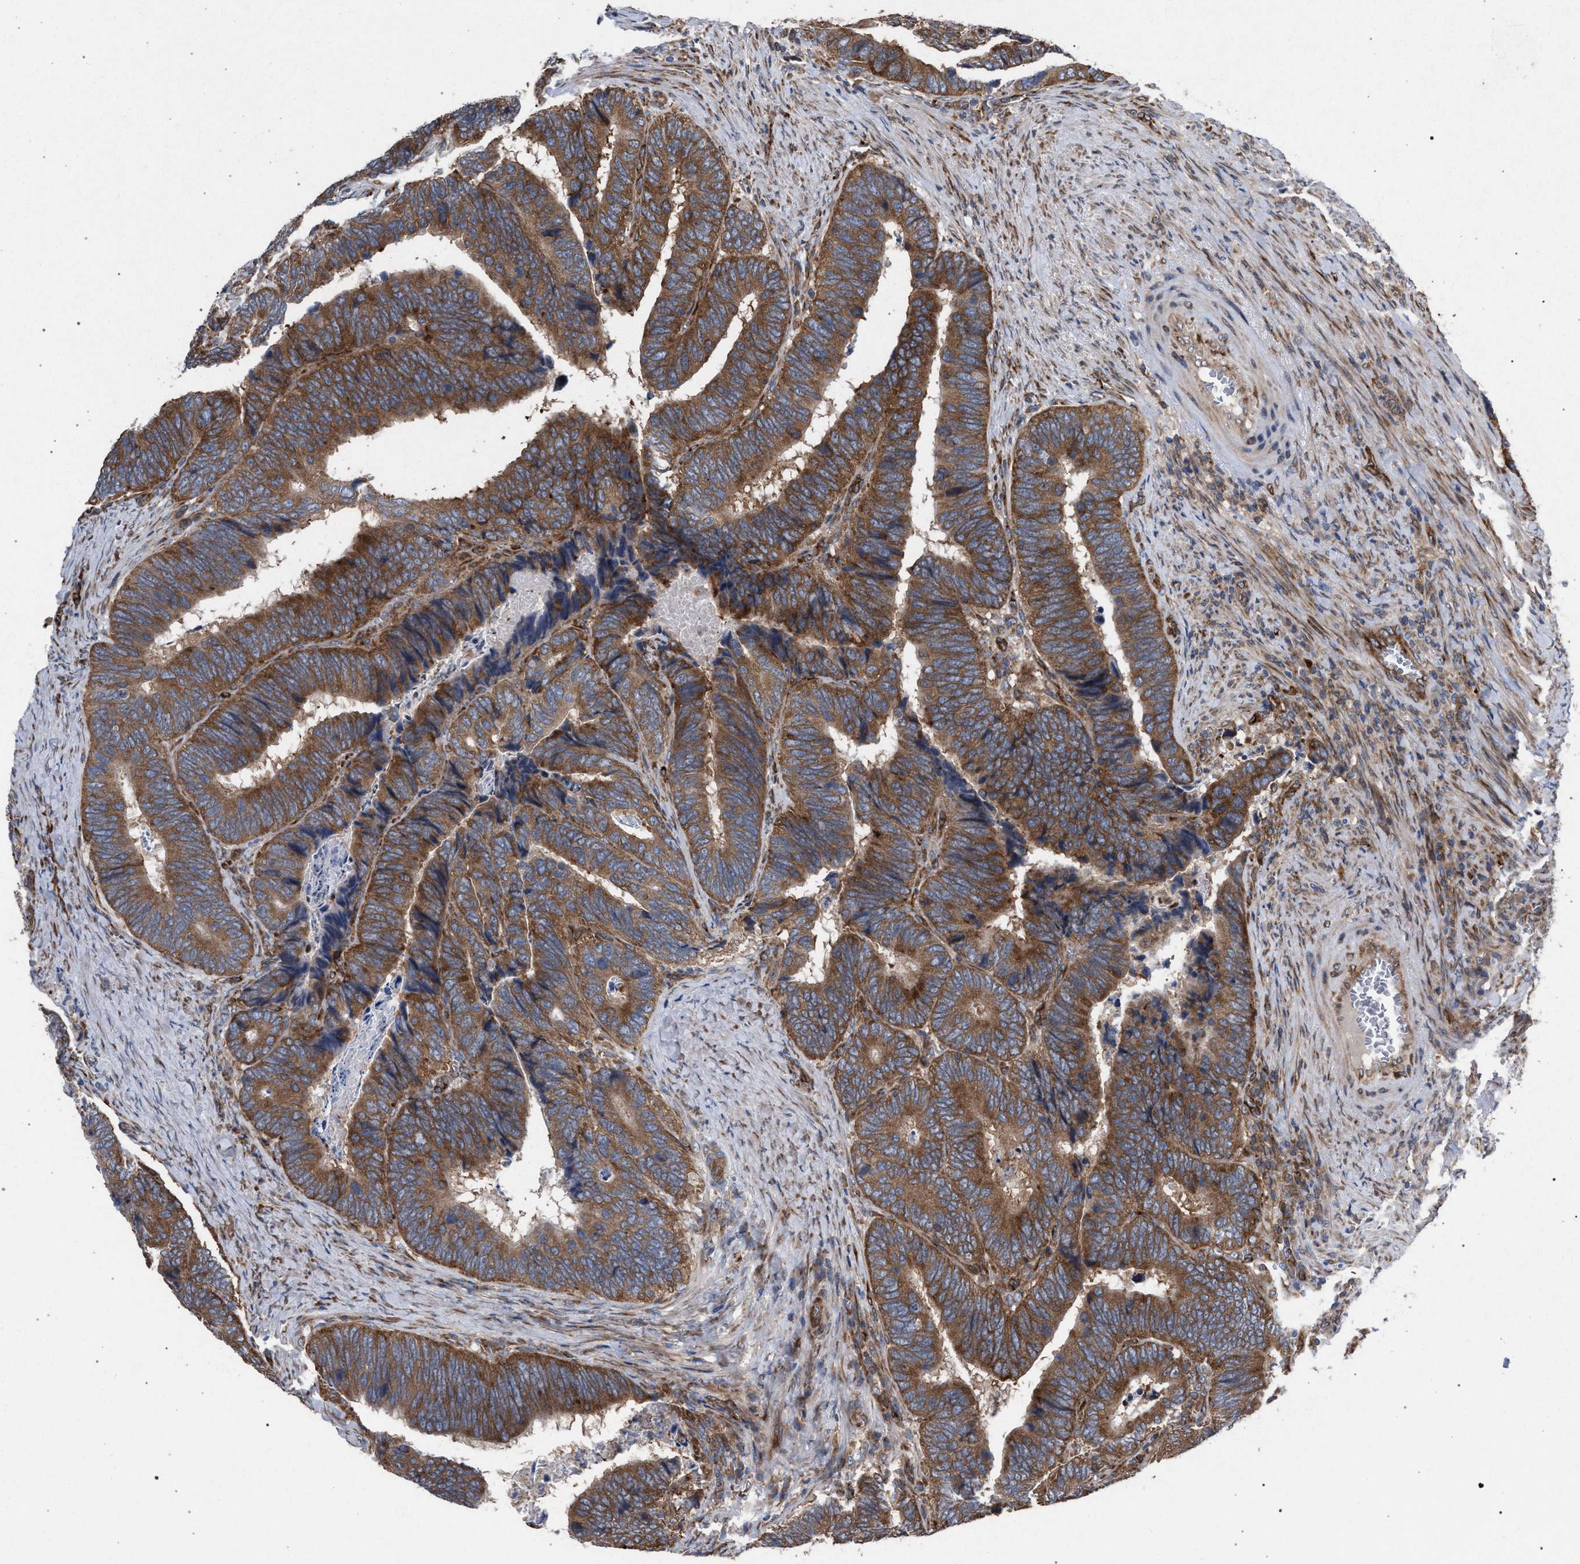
{"staining": {"intensity": "strong", "quantity": ">75%", "location": "cytoplasmic/membranous"}, "tissue": "colorectal cancer", "cell_type": "Tumor cells", "image_type": "cancer", "snomed": [{"axis": "morphology", "description": "Adenocarcinoma, NOS"}, {"axis": "topography", "description": "Colon"}], "caption": "Immunohistochemistry (IHC) micrograph of neoplastic tissue: human colorectal cancer (adenocarcinoma) stained using IHC demonstrates high levels of strong protein expression localized specifically in the cytoplasmic/membranous of tumor cells, appearing as a cytoplasmic/membranous brown color.", "gene": "CDR2L", "patient": {"sex": "male", "age": 72}}